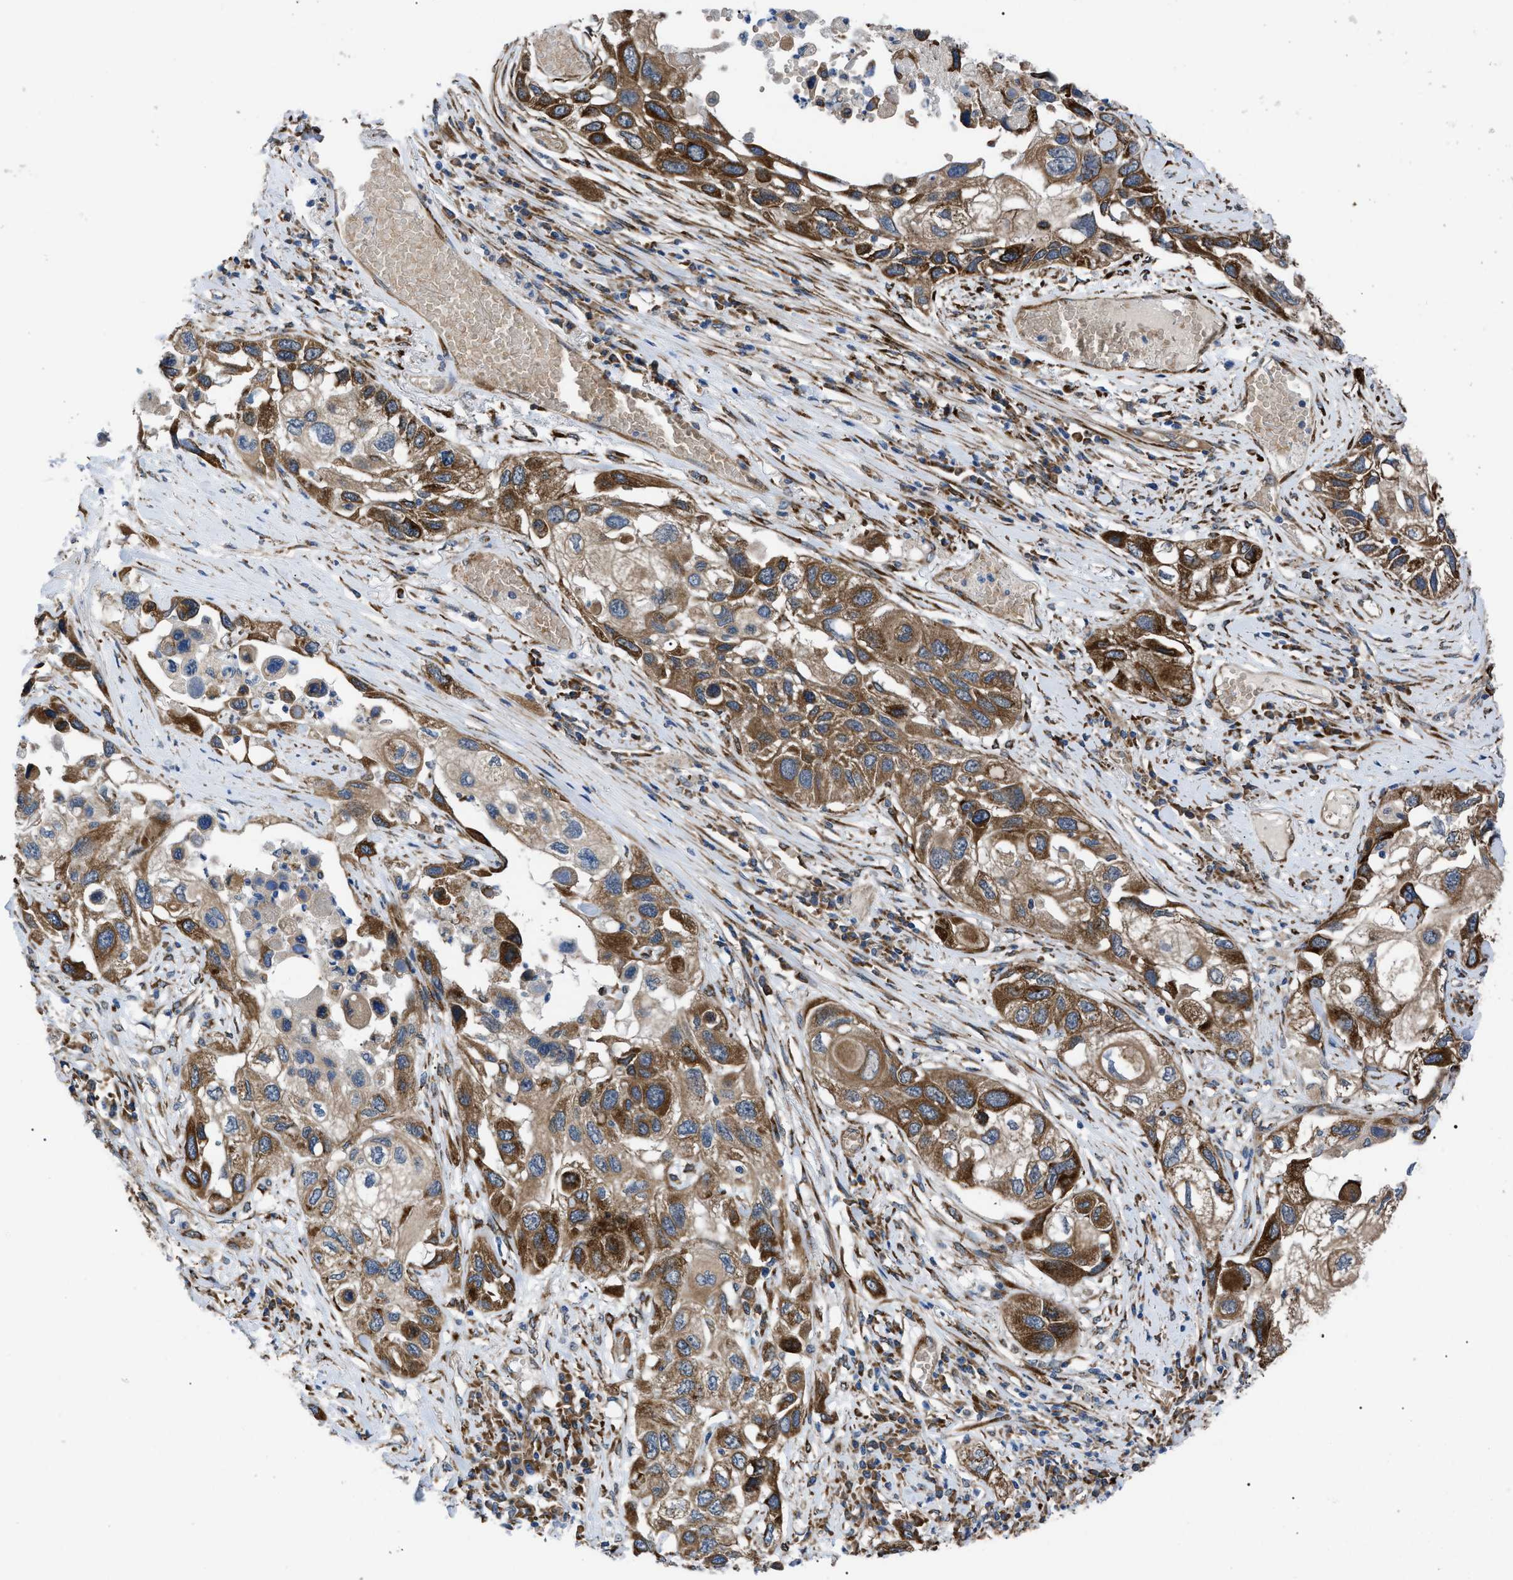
{"staining": {"intensity": "moderate", "quantity": ">75%", "location": "cytoplasmic/membranous"}, "tissue": "lung cancer", "cell_type": "Tumor cells", "image_type": "cancer", "snomed": [{"axis": "morphology", "description": "Squamous cell carcinoma, NOS"}, {"axis": "topography", "description": "Lung"}], "caption": "Immunohistochemistry micrograph of neoplastic tissue: lung squamous cell carcinoma stained using immunohistochemistry (IHC) displays medium levels of moderate protein expression localized specifically in the cytoplasmic/membranous of tumor cells, appearing as a cytoplasmic/membranous brown color.", "gene": "MYO10", "patient": {"sex": "male", "age": 71}}